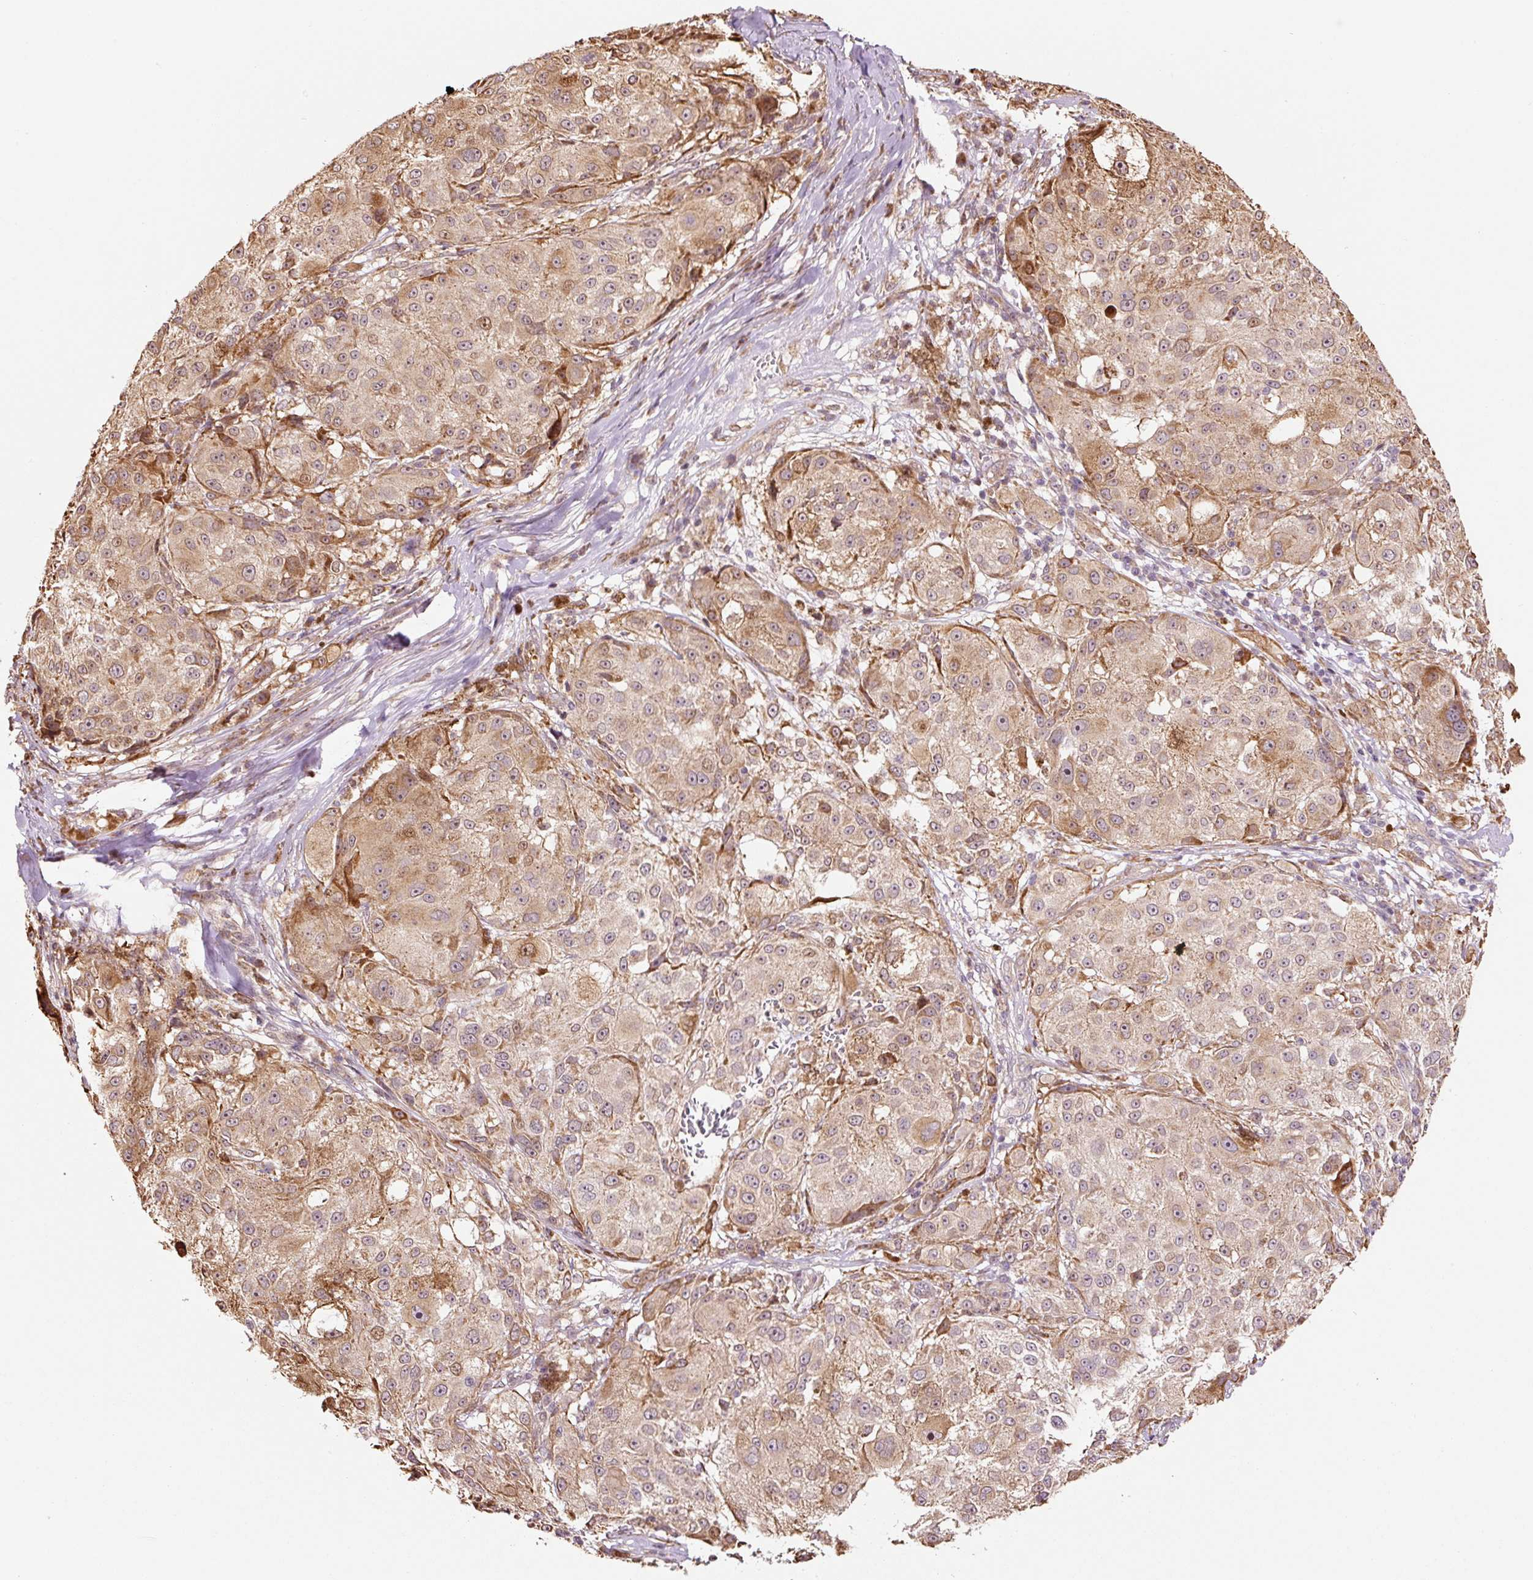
{"staining": {"intensity": "weak", "quantity": "25%-75%", "location": "cytoplasmic/membranous"}, "tissue": "melanoma", "cell_type": "Tumor cells", "image_type": "cancer", "snomed": [{"axis": "morphology", "description": "Necrosis, NOS"}, {"axis": "morphology", "description": "Malignant melanoma, NOS"}, {"axis": "topography", "description": "Skin"}], "caption": "Malignant melanoma stained with DAB (3,3'-diaminobenzidine) immunohistochemistry exhibits low levels of weak cytoplasmic/membranous expression in approximately 25%-75% of tumor cells. (IHC, brightfield microscopy, high magnification).", "gene": "ETF1", "patient": {"sex": "female", "age": 87}}